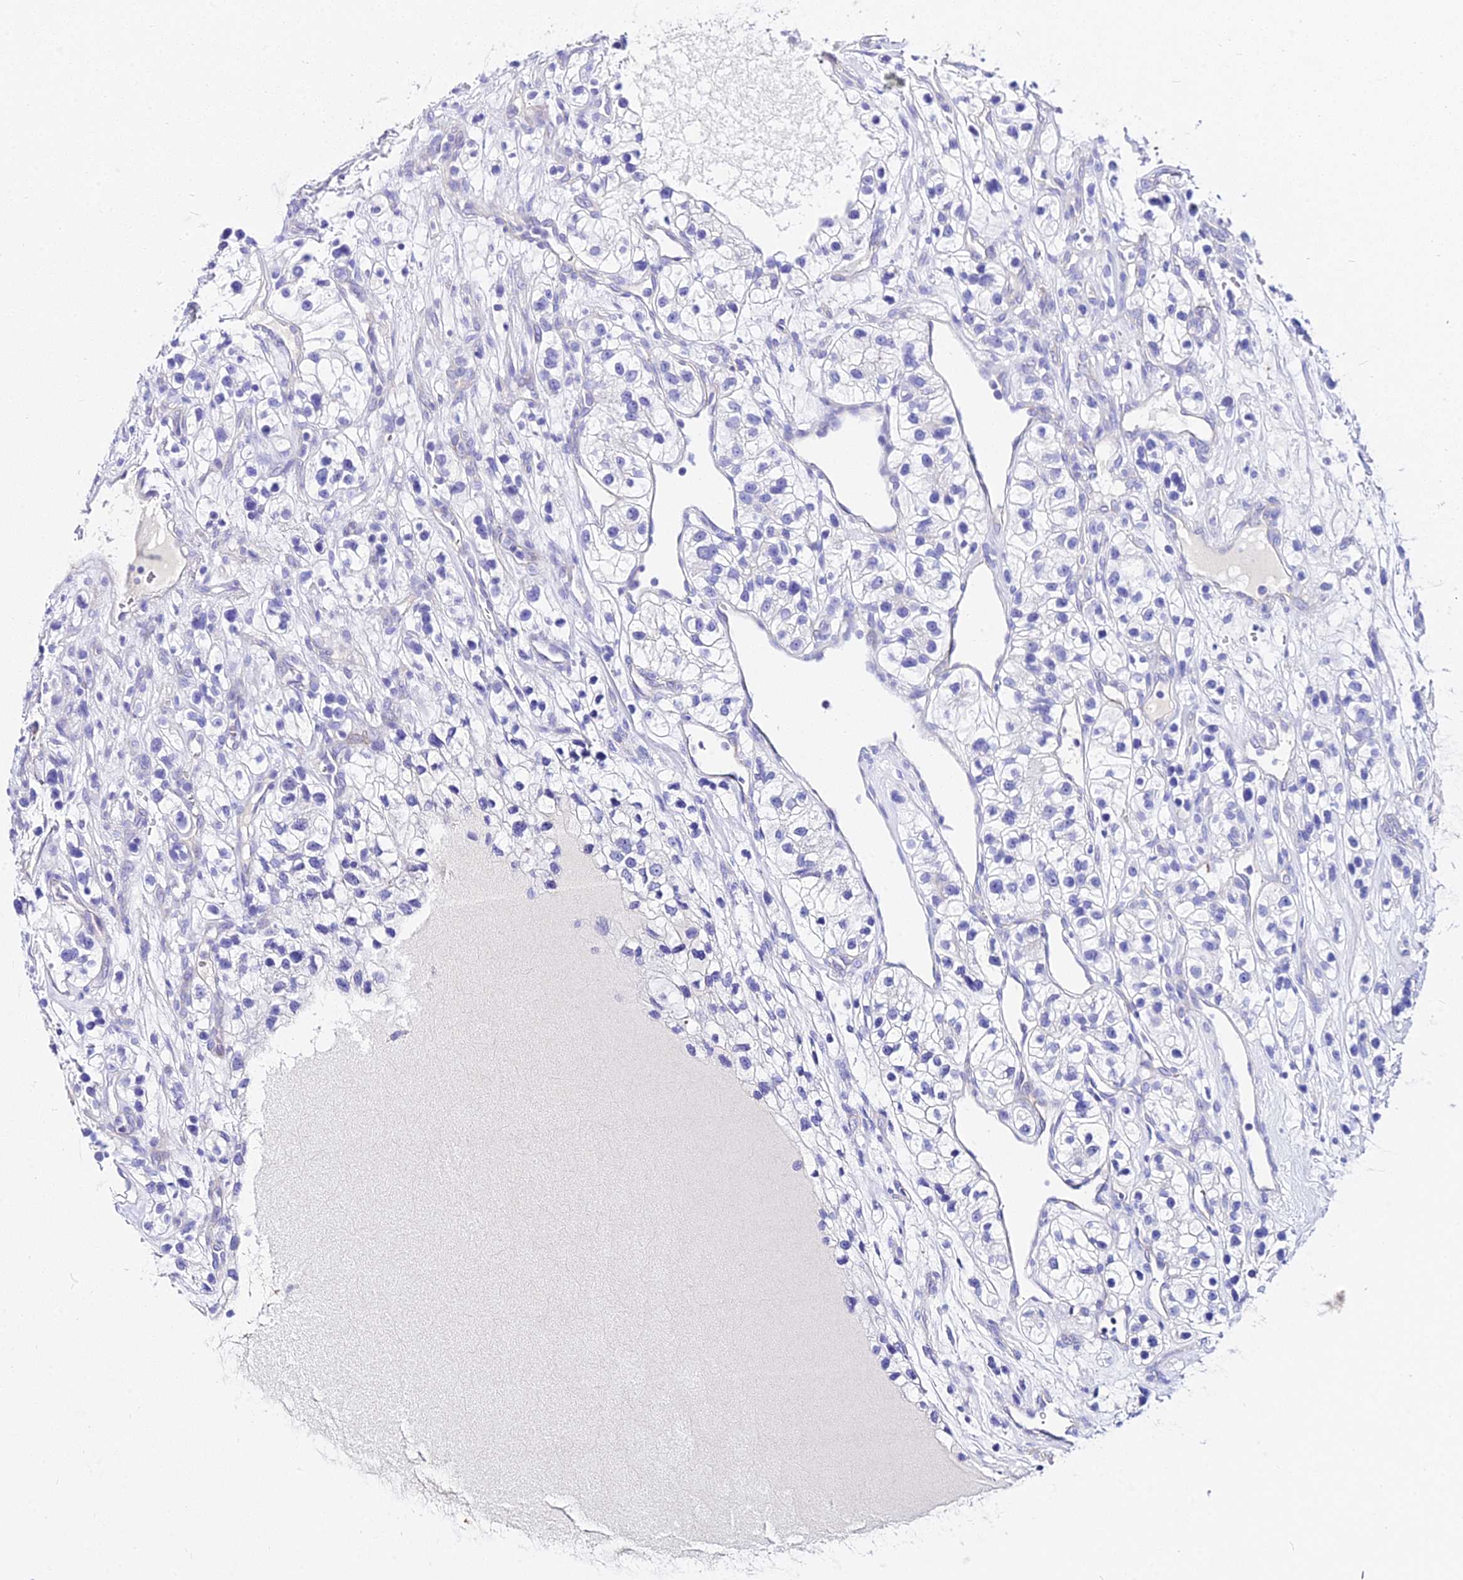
{"staining": {"intensity": "negative", "quantity": "none", "location": "none"}, "tissue": "renal cancer", "cell_type": "Tumor cells", "image_type": "cancer", "snomed": [{"axis": "morphology", "description": "Adenocarcinoma, NOS"}, {"axis": "topography", "description": "Kidney"}], "caption": "A histopathology image of renal cancer (adenocarcinoma) stained for a protein demonstrates no brown staining in tumor cells. Nuclei are stained in blue.", "gene": "DEFB106A", "patient": {"sex": "female", "age": 57}}